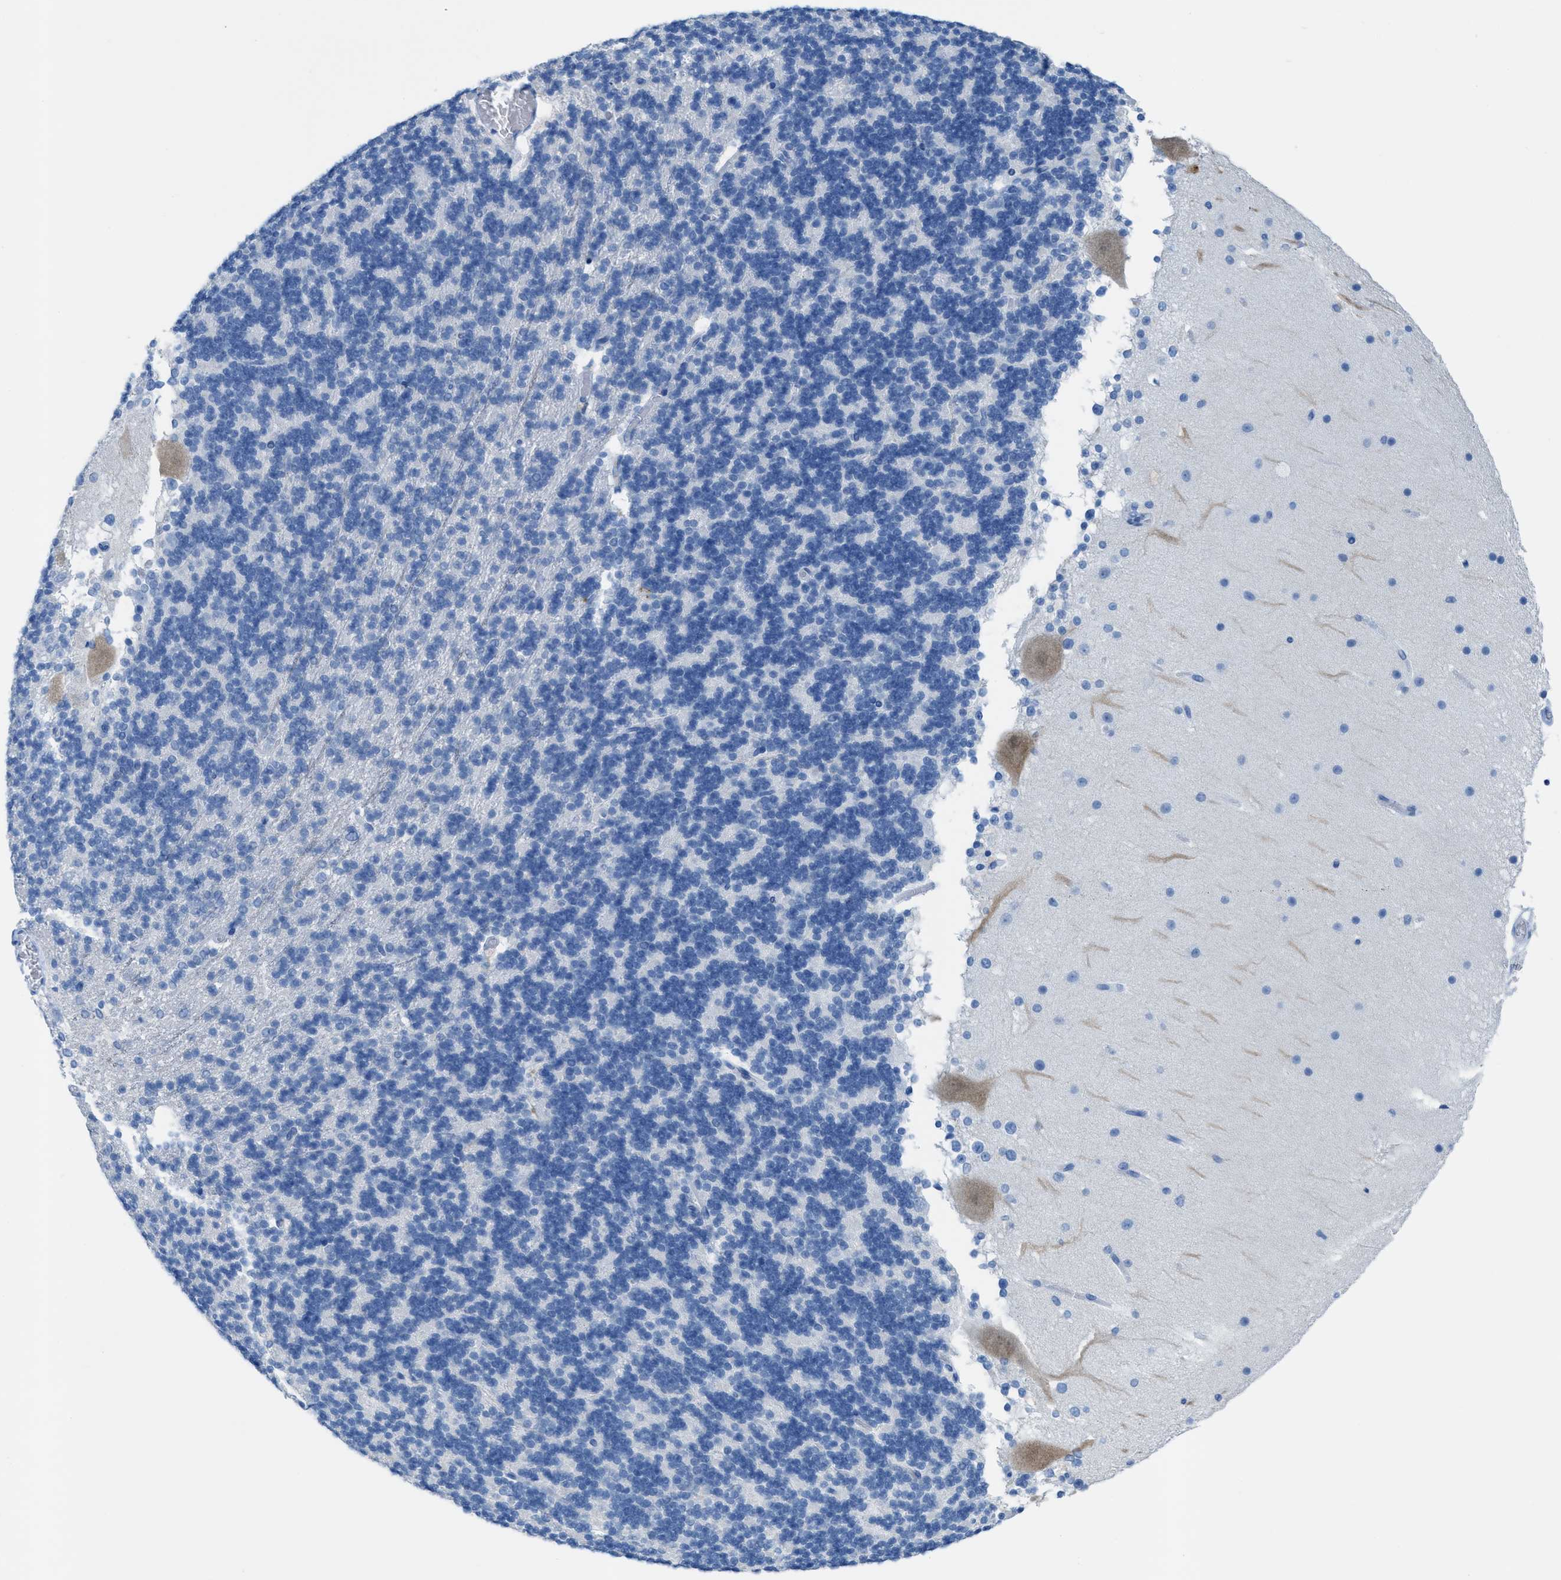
{"staining": {"intensity": "negative", "quantity": "none", "location": "none"}, "tissue": "cerebellum", "cell_type": "Cells in granular layer", "image_type": "normal", "snomed": [{"axis": "morphology", "description": "Normal tissue, NOS"}, {"axis": "topography", "description": "Cerebellum"}], "caption": "Immunohistochemistry image of normal human cerebellum stained for a protein (brown), which demonstrates no staining in cells in granular layer.", "gene": "CDKN2A", "patient": {"sex": "female", "age": 19}}